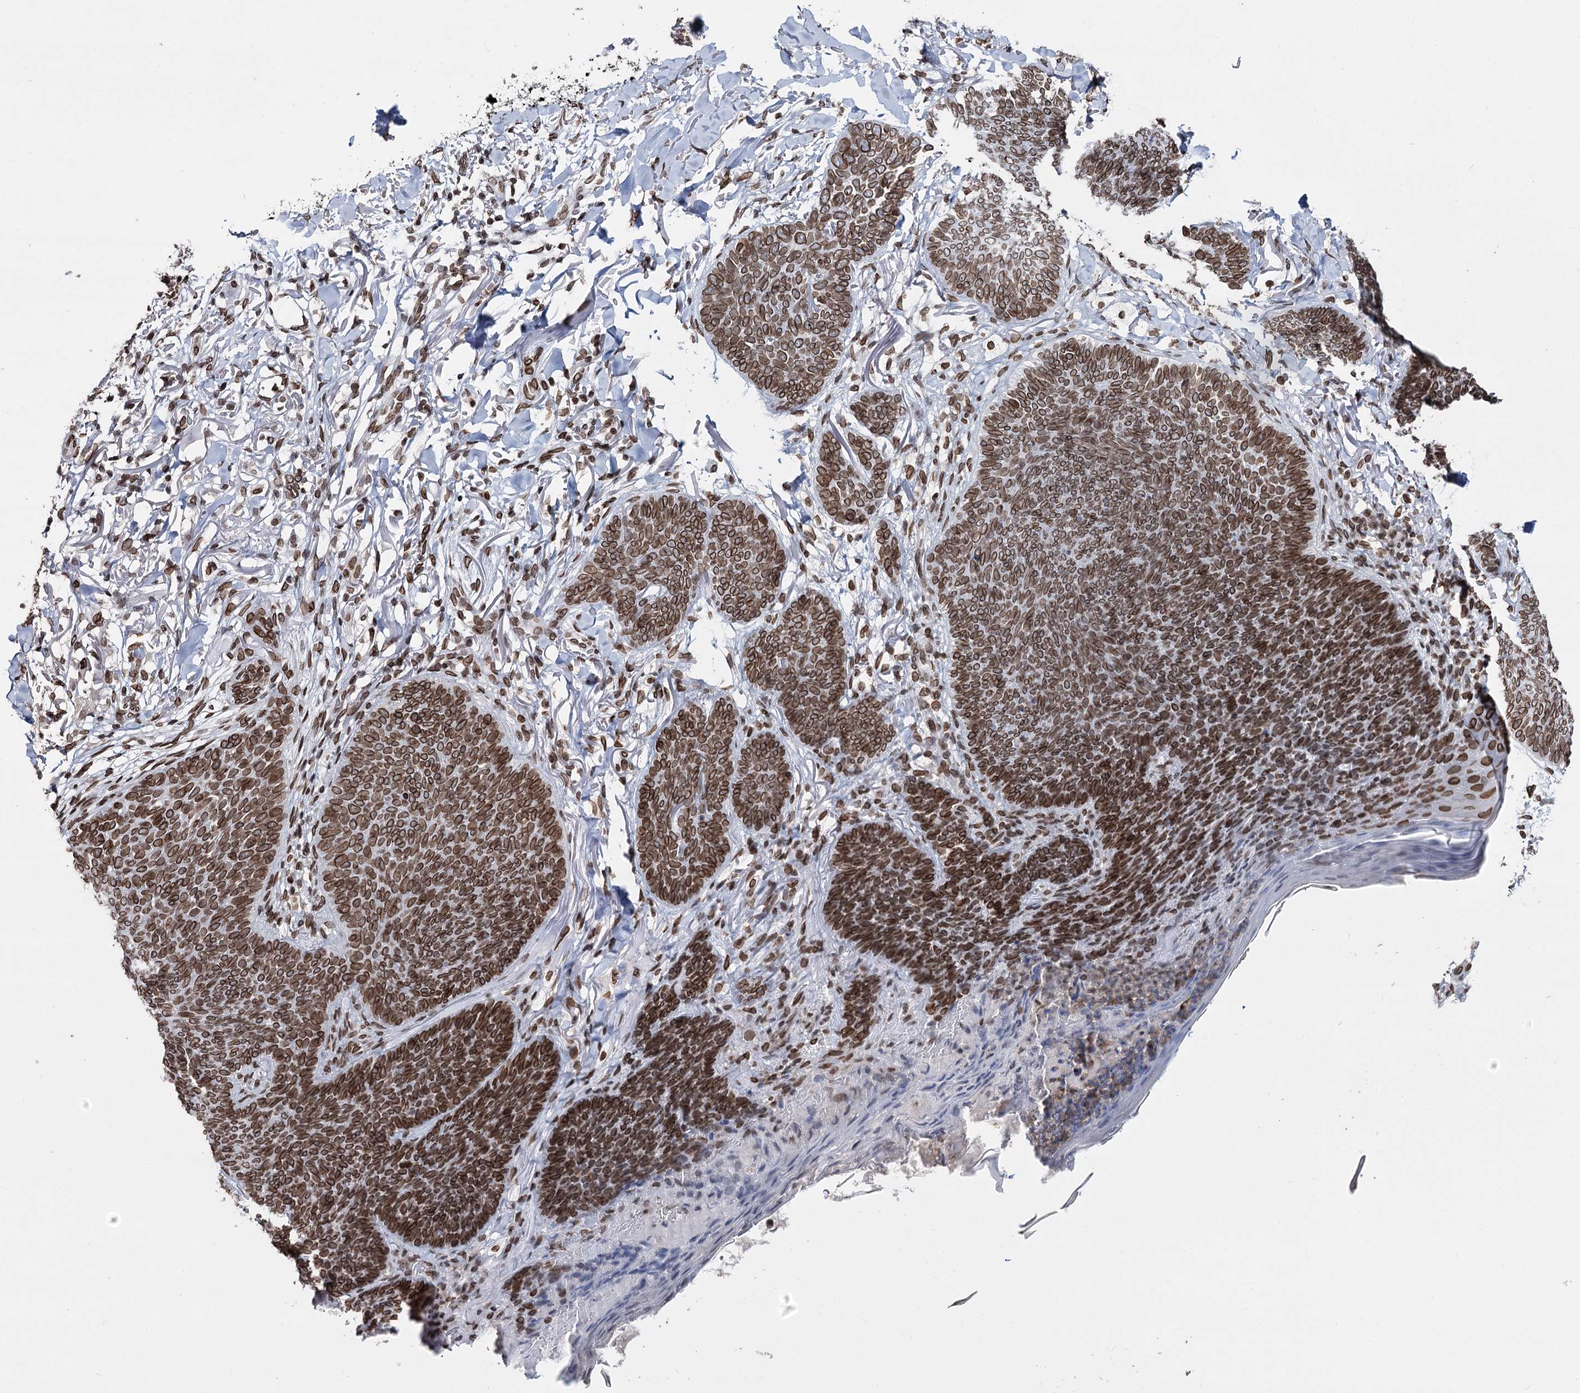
{"staining": {"intensity": "strong", "quantity": ">75%", "location": "cytoplasmic/membranous,nuclear"}, "tissue": "skin cancer", "cell_type": "Tumor cells", "image_type": "cancer", "snomed": [{"axis": "morphology", "description": "Basal cell carcinoma"}, {"axis": "topography", "description": "Skin"}], "caption": "Protein staining of basal cell carcinoma (skin) tissue displays strong cytoplasmic/membranous and nuclear positivity in approximately >75% of tumor cells.", "gene": "KIAA0930", "patient": {"sex": "male", "age": 85}}